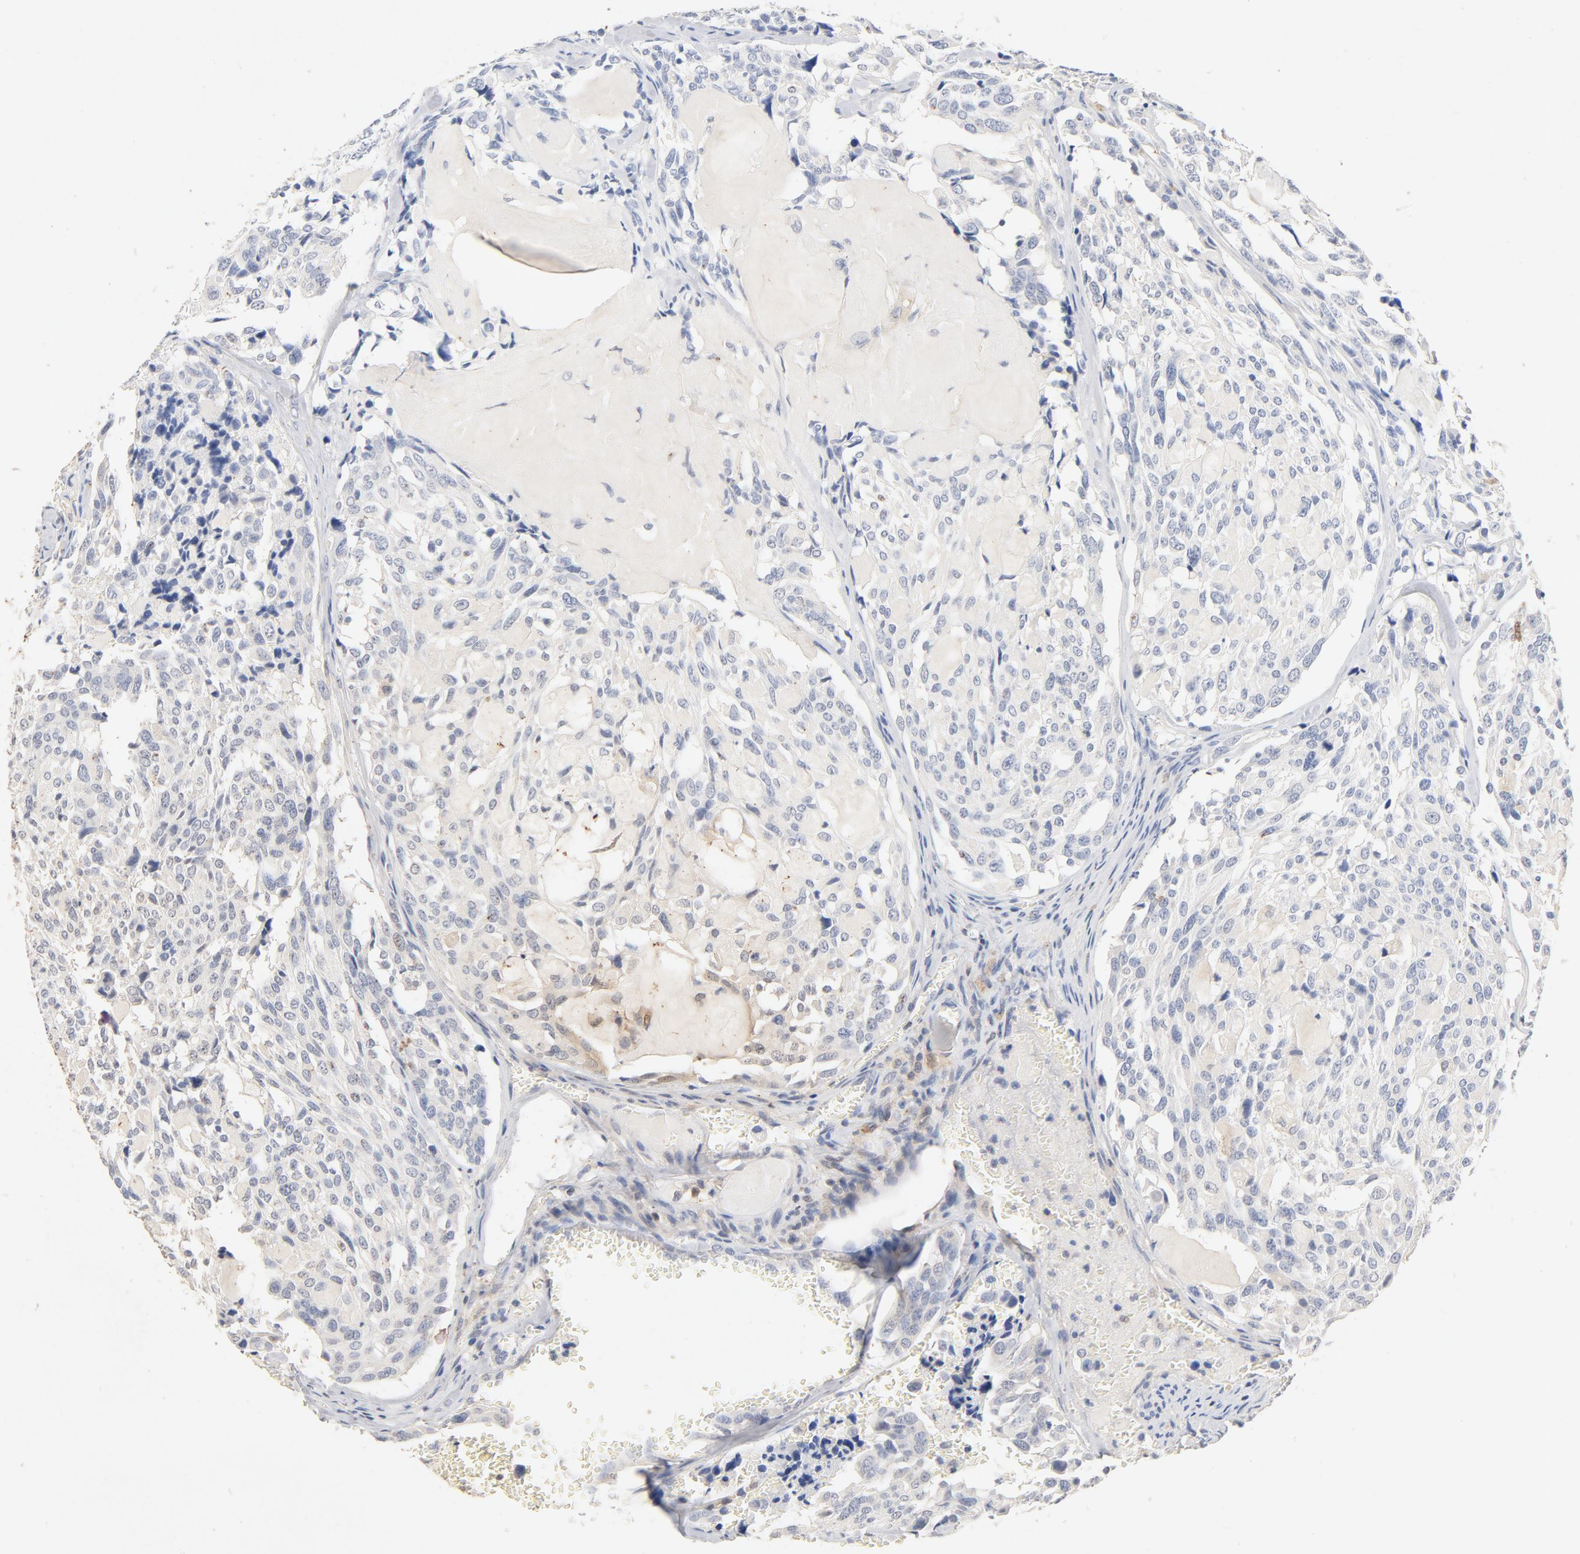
{"staining": {"intensity": "weak", "quantity": "<25%", "location": "cytoplasmic/membranous"}, "tissue": "thyroid cancer", "cell_type": "Tumor cells", "image_type": "cancer", "snomed": [{"axis": "morphology", "description": "Carcinoma, NOS"}, {"axis": "morphology", "description": "Carcinoid, malignant, NOS"}, {"axis": "topography", "description": "Thyroid gland"}], "caption": "The image displays no significant expression in tumor cells of thyroid carcinoma. (Brightfield microscopy of DAB immunohistochemistry (IHC) at high magnification).", "gene": "STAT1", "patient": {"sex": "male", "age": 33}}